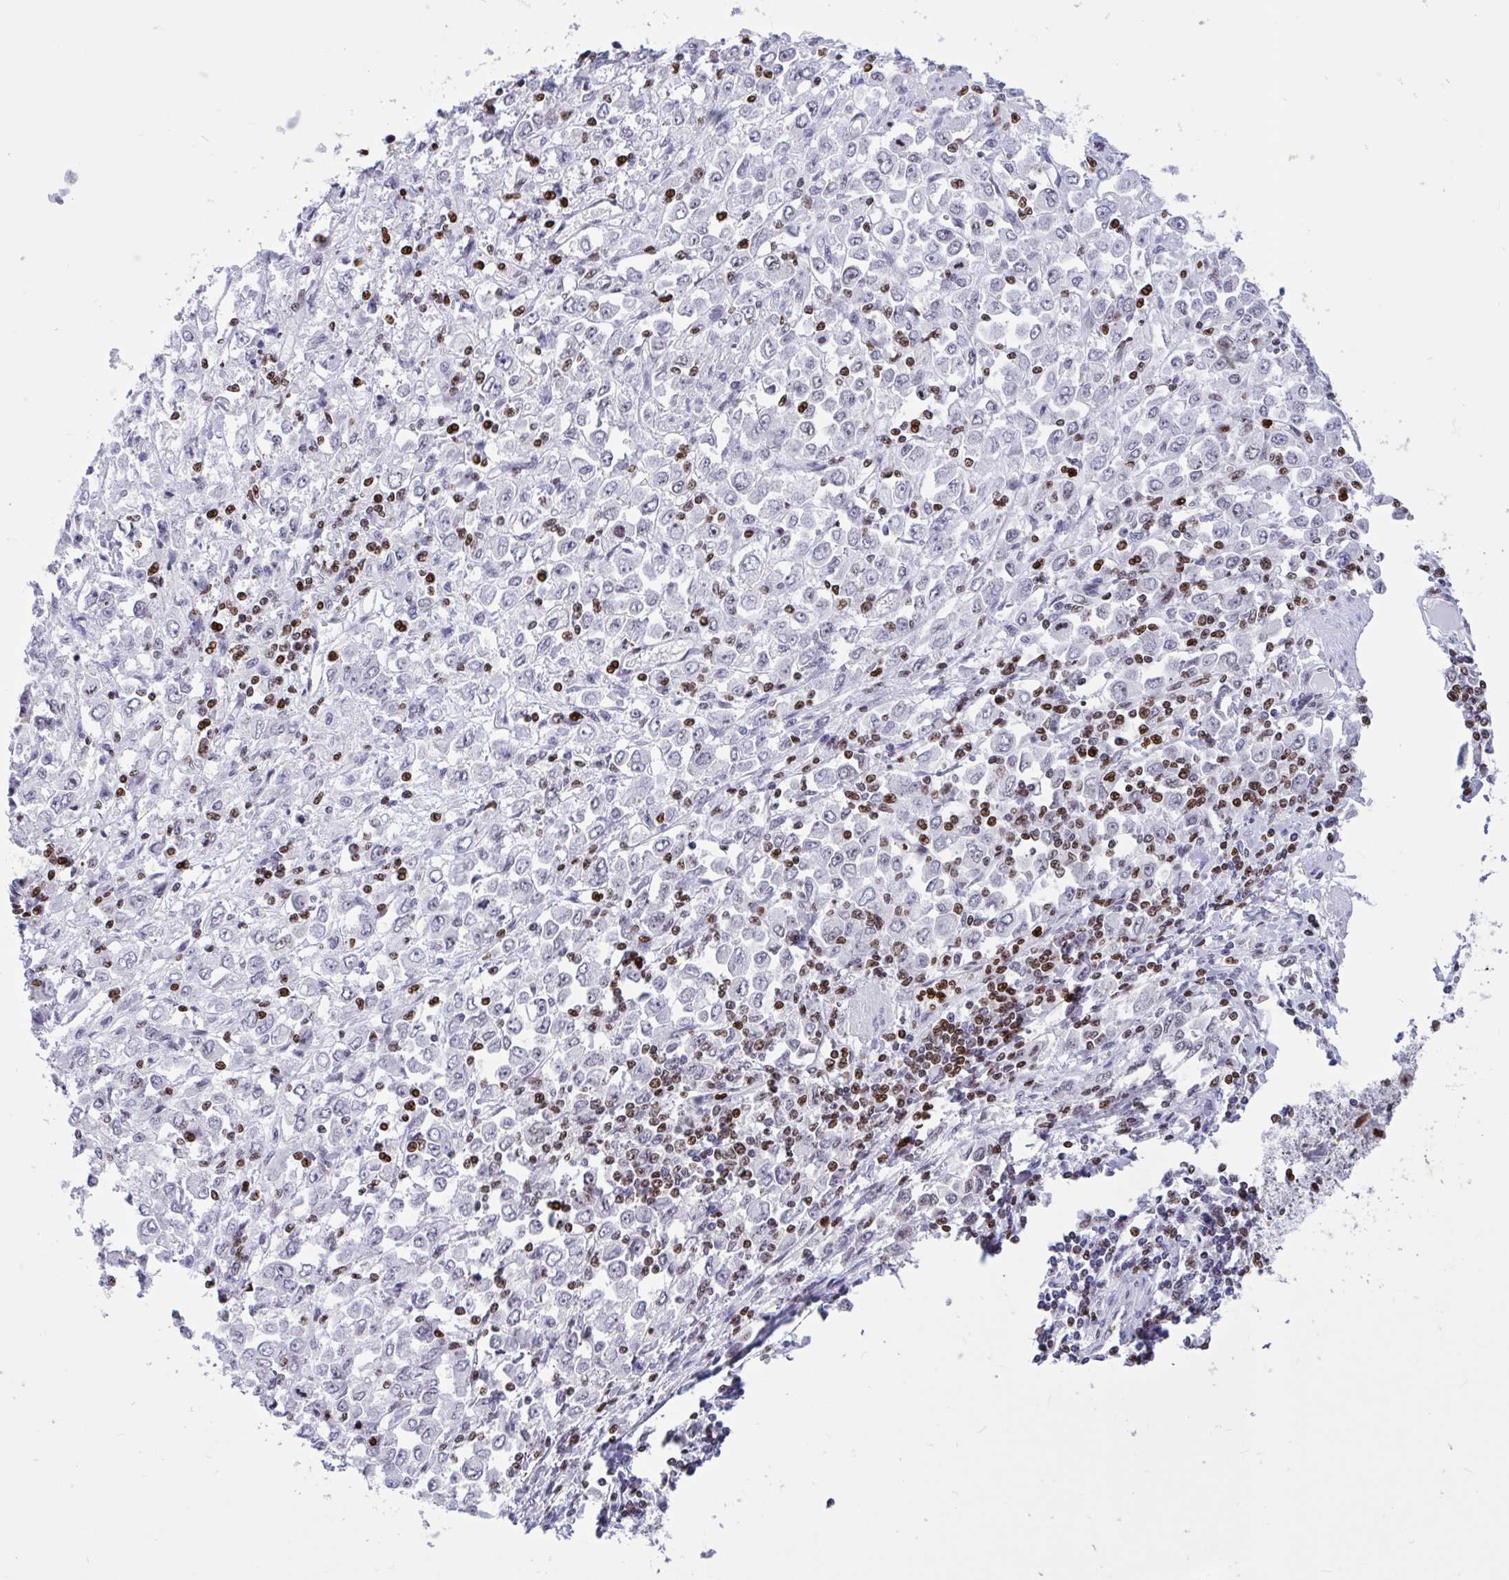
{"staining": {"intensity": "moderate", "quantity": "<25%", "location": "nuclear"}, "tissue": "stomach cancer", "cell_type": "Tumor cells", "image_type": "cancer", "snomed": [{"axis": "morphology", "description": "Adenocarcinoma, NOS"}, {"axis": "topography", "description": "Stomach, upper"}], "caption": "Brown immunohistochemical staining in adenocarcinoma (stomach) shows moderate nuclear expression in approximately <25% of tumor cells. The staining was performed using DAB (3,3'-diaminobenzidine) to visualize the protein expression in brown, while the nuclei were stained in blue with hematoxylin (Magnification: 20x).", "gene": "HMGB2", "patient": {"sex": "male", "age": 70}}